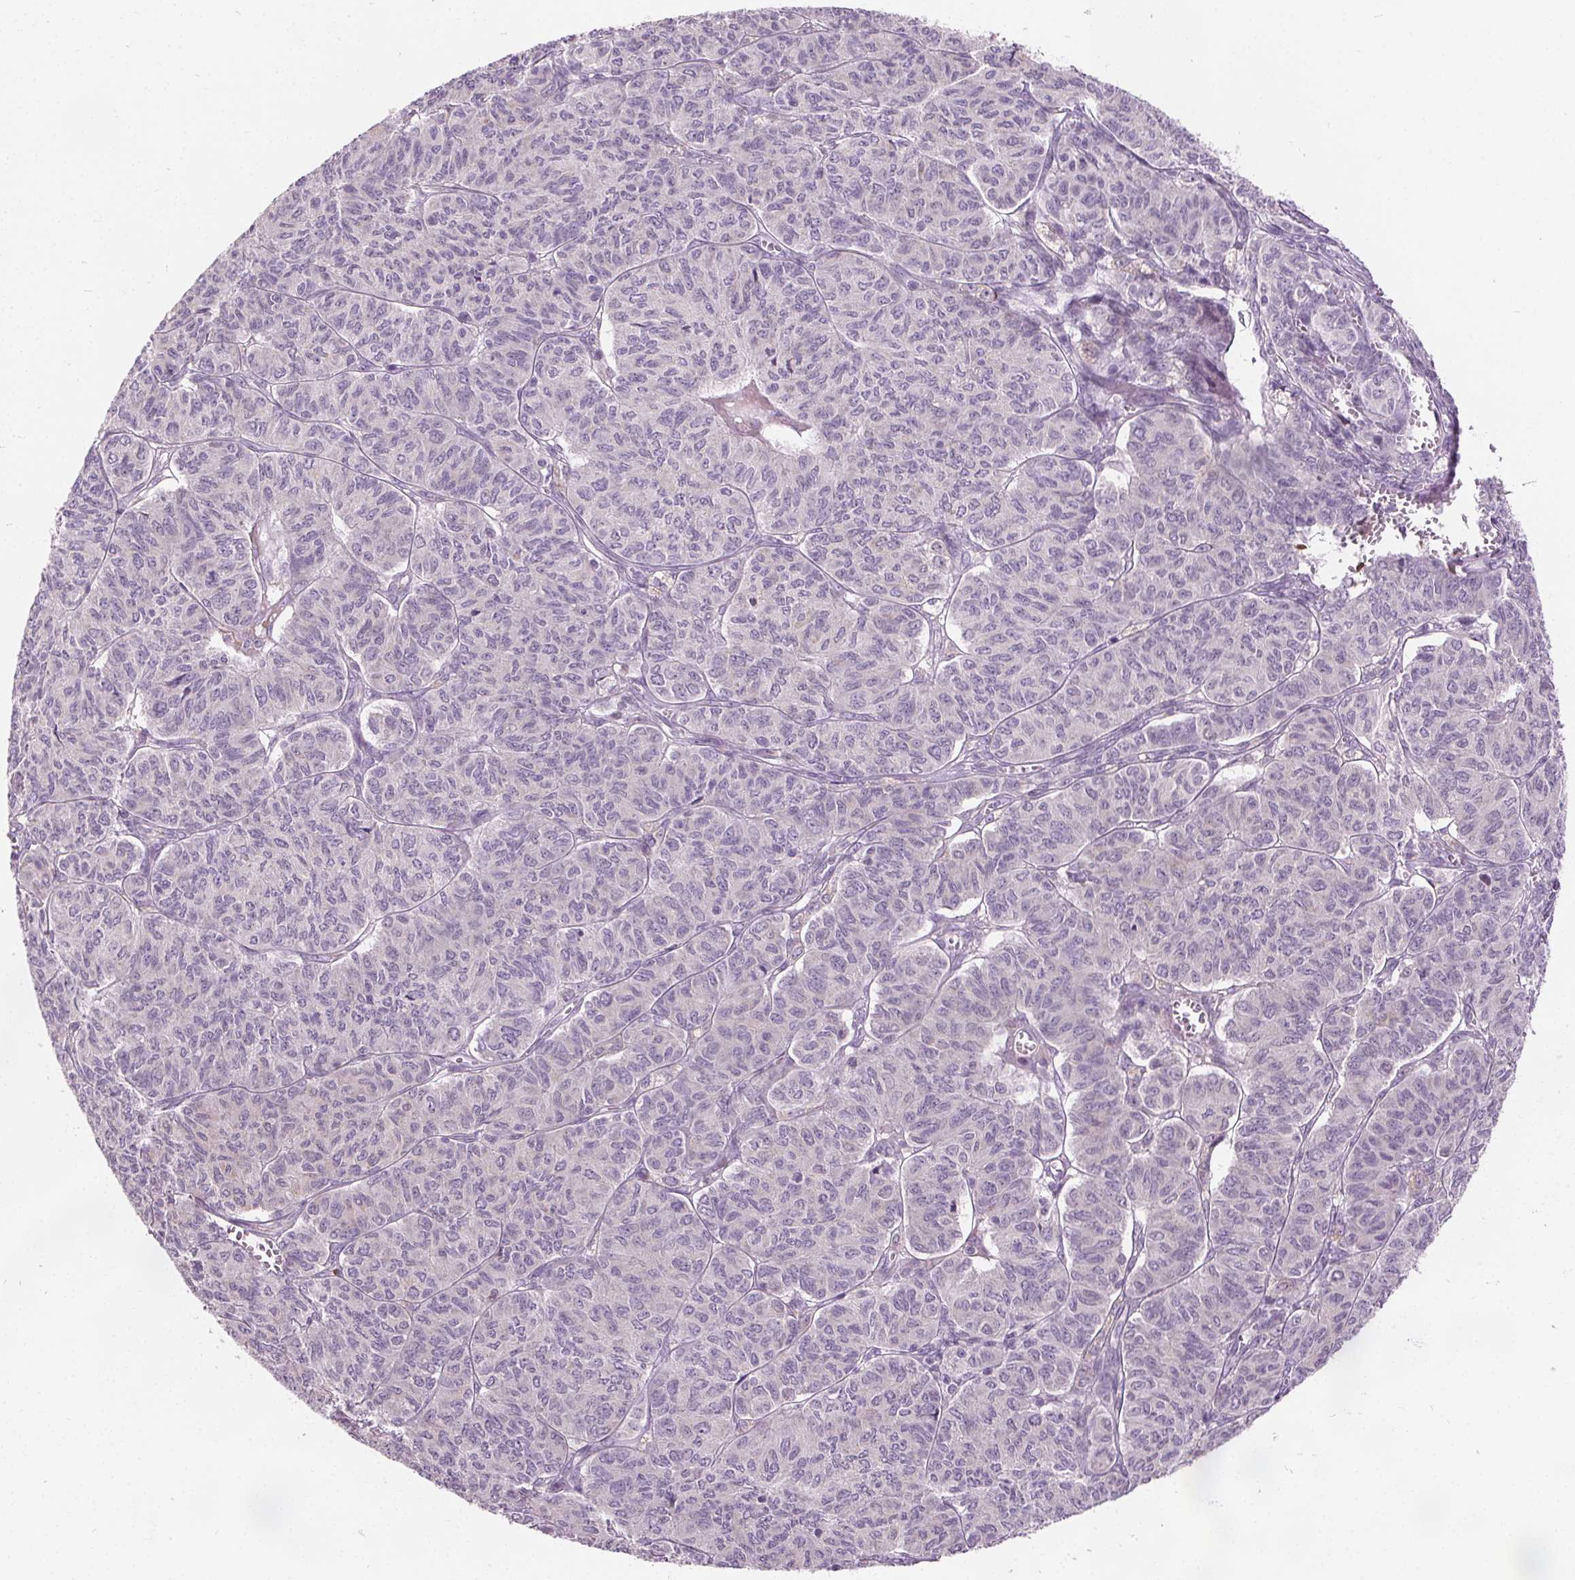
{"staining": {"intensity": "negative", "quantity": "none", "location": "none"}, "tissue": "ovarian cancer", "cell_type": "Tumor cells", "image_type": "cancer", "snomed": [{"axis": "morphology", "description": "Carcinoma, endometroid"}, {"axis": "topography", "description": "Ovary"}], "caption": "There is no significant staining in tumor cells of ovarian cancer (endometroid carcinoma). Nuclei are stained in blue.", "gene": "ACOX2", "patient": {"sex": "female", "age": 80}}